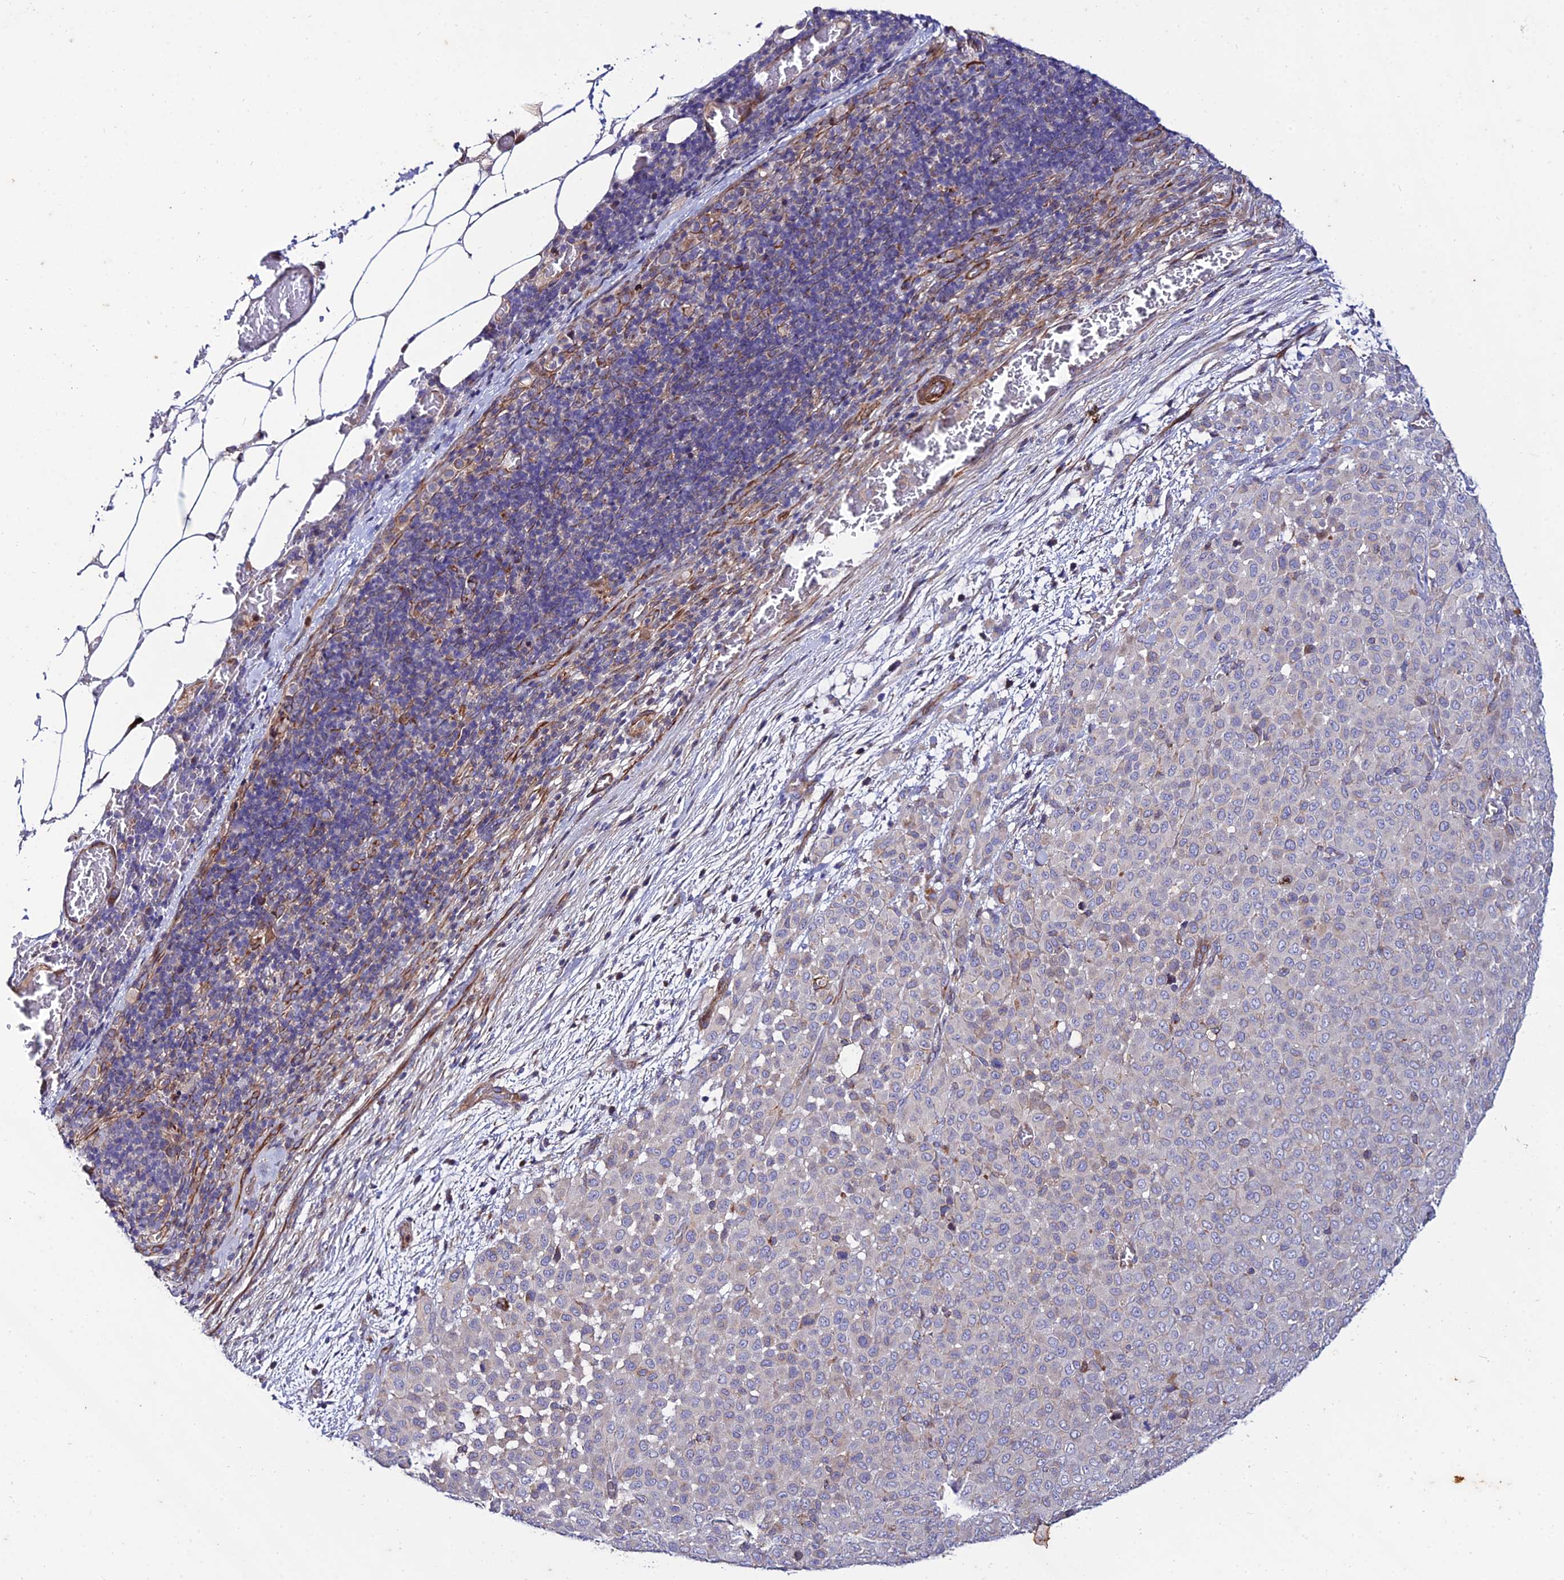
{"staining": {"intensity": "weak", "quantity": "<25%", "location": "cytoplasmic/membranous"}, "tissue": "melanoma", "cell_type": "Tumor cells", "image_type": "cancer", "snomed": [{"axis": "morphology", "description": "Malignant melanoma, Metastatic site"}, {"axis": "topography", "description": "Skin"}], "caption": "There is no significant staining in tumor cells of melanoma.", "gene": "ARL6IP1", "patient": {"sex": "female", "age": 81}}